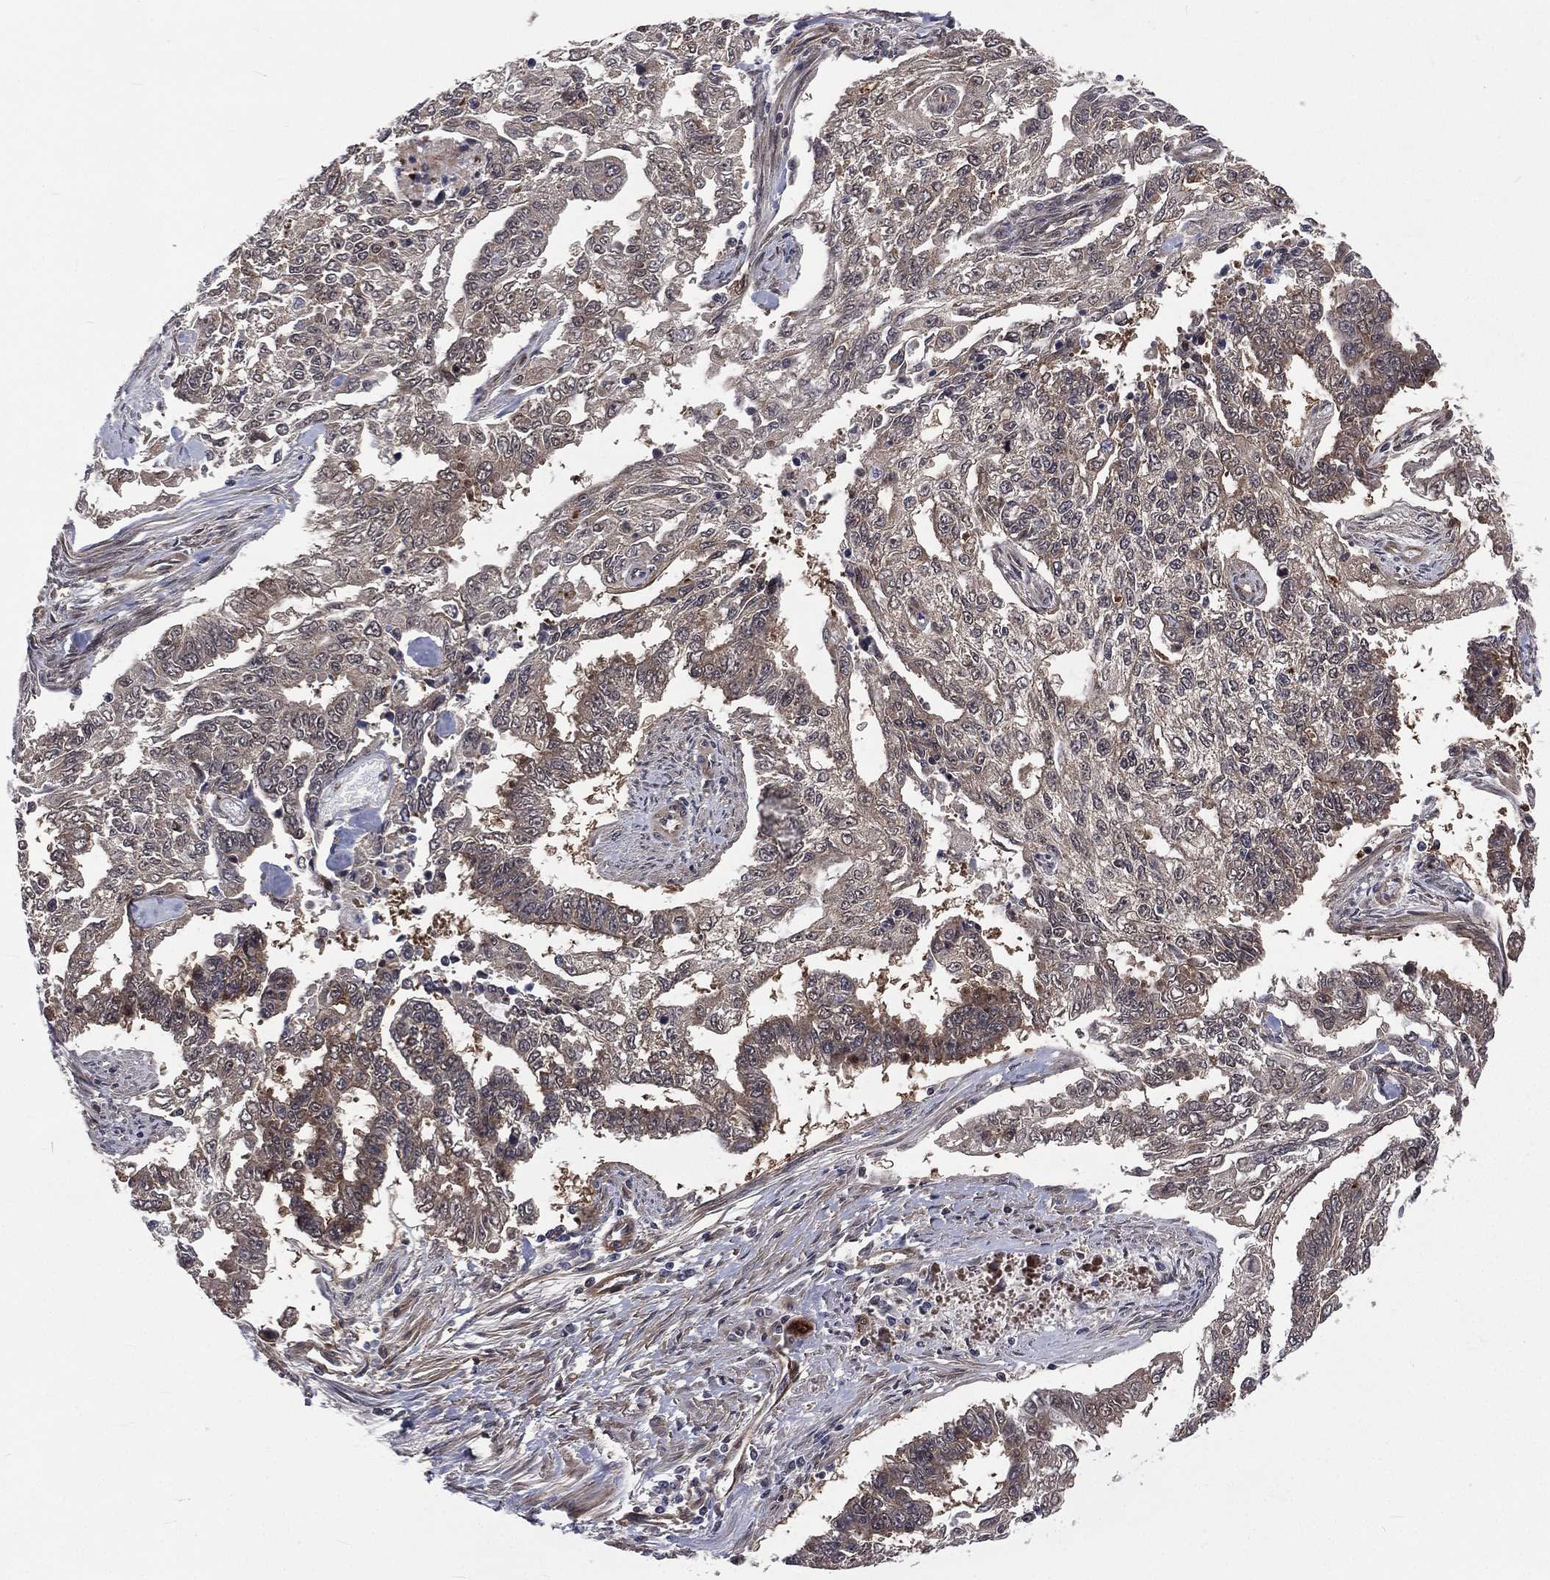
{"staining": {"intensity": "weak", "quantity": "<25%", "location": "cytoplasmic/membranous"}, "tissue": "endometrial cancer", "cell_type": "Tumor cells", "image_type": "cancer", "snomed": [{"axis": "morphology", "description": "Adenocarcinoma, NOS"}, {"axis": "topography", "description": "Uterus"}], "caption": "Human endometrial cancer (adenocarcinoma) stained for a protein using IHC demonstrates no staining in tumor cells.", "gene": "ARL3", "patient": {"sex": "female", "age": 59}}